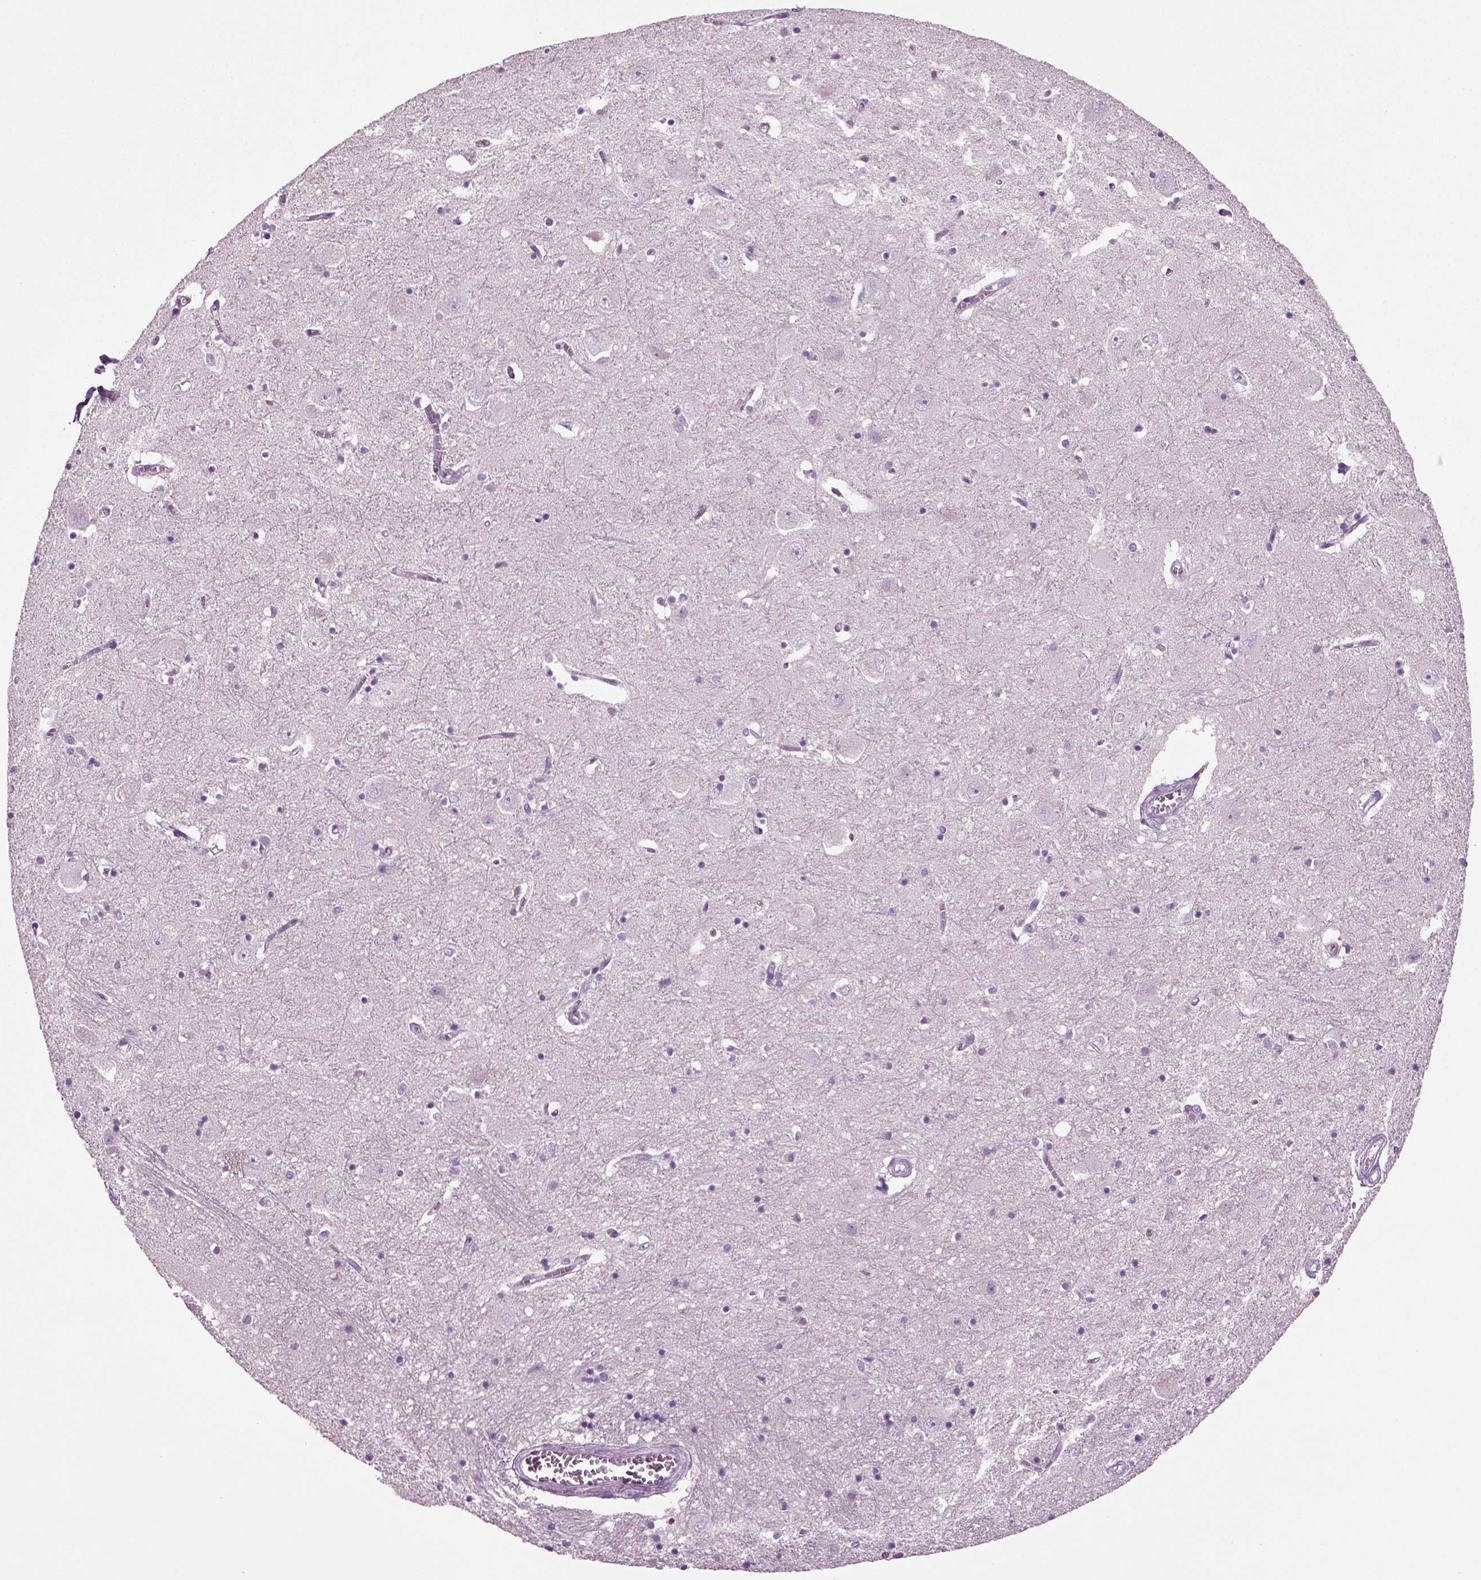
{"staining": {"intensity": "negative", "quantity": "none", "location": "none"}, "tissue": "caudate", "cell_type": "Glial cells", "image_type": "normal", "snomed": [{"axis": "morphology", "description": "Normal tissue, NOS"}, {"axis": "topography", "description": "Lateral ventricle wall"}], "caption": "High power microscopy photomicrograph of an immunohistochemistry (IHC) image of normal caudate, revealing no significant staining in glial cells. (DAB IHC with hematoxylin counter stain).", "gene": "COL9A2", "patient": {"sex": "male", "age": 54}}